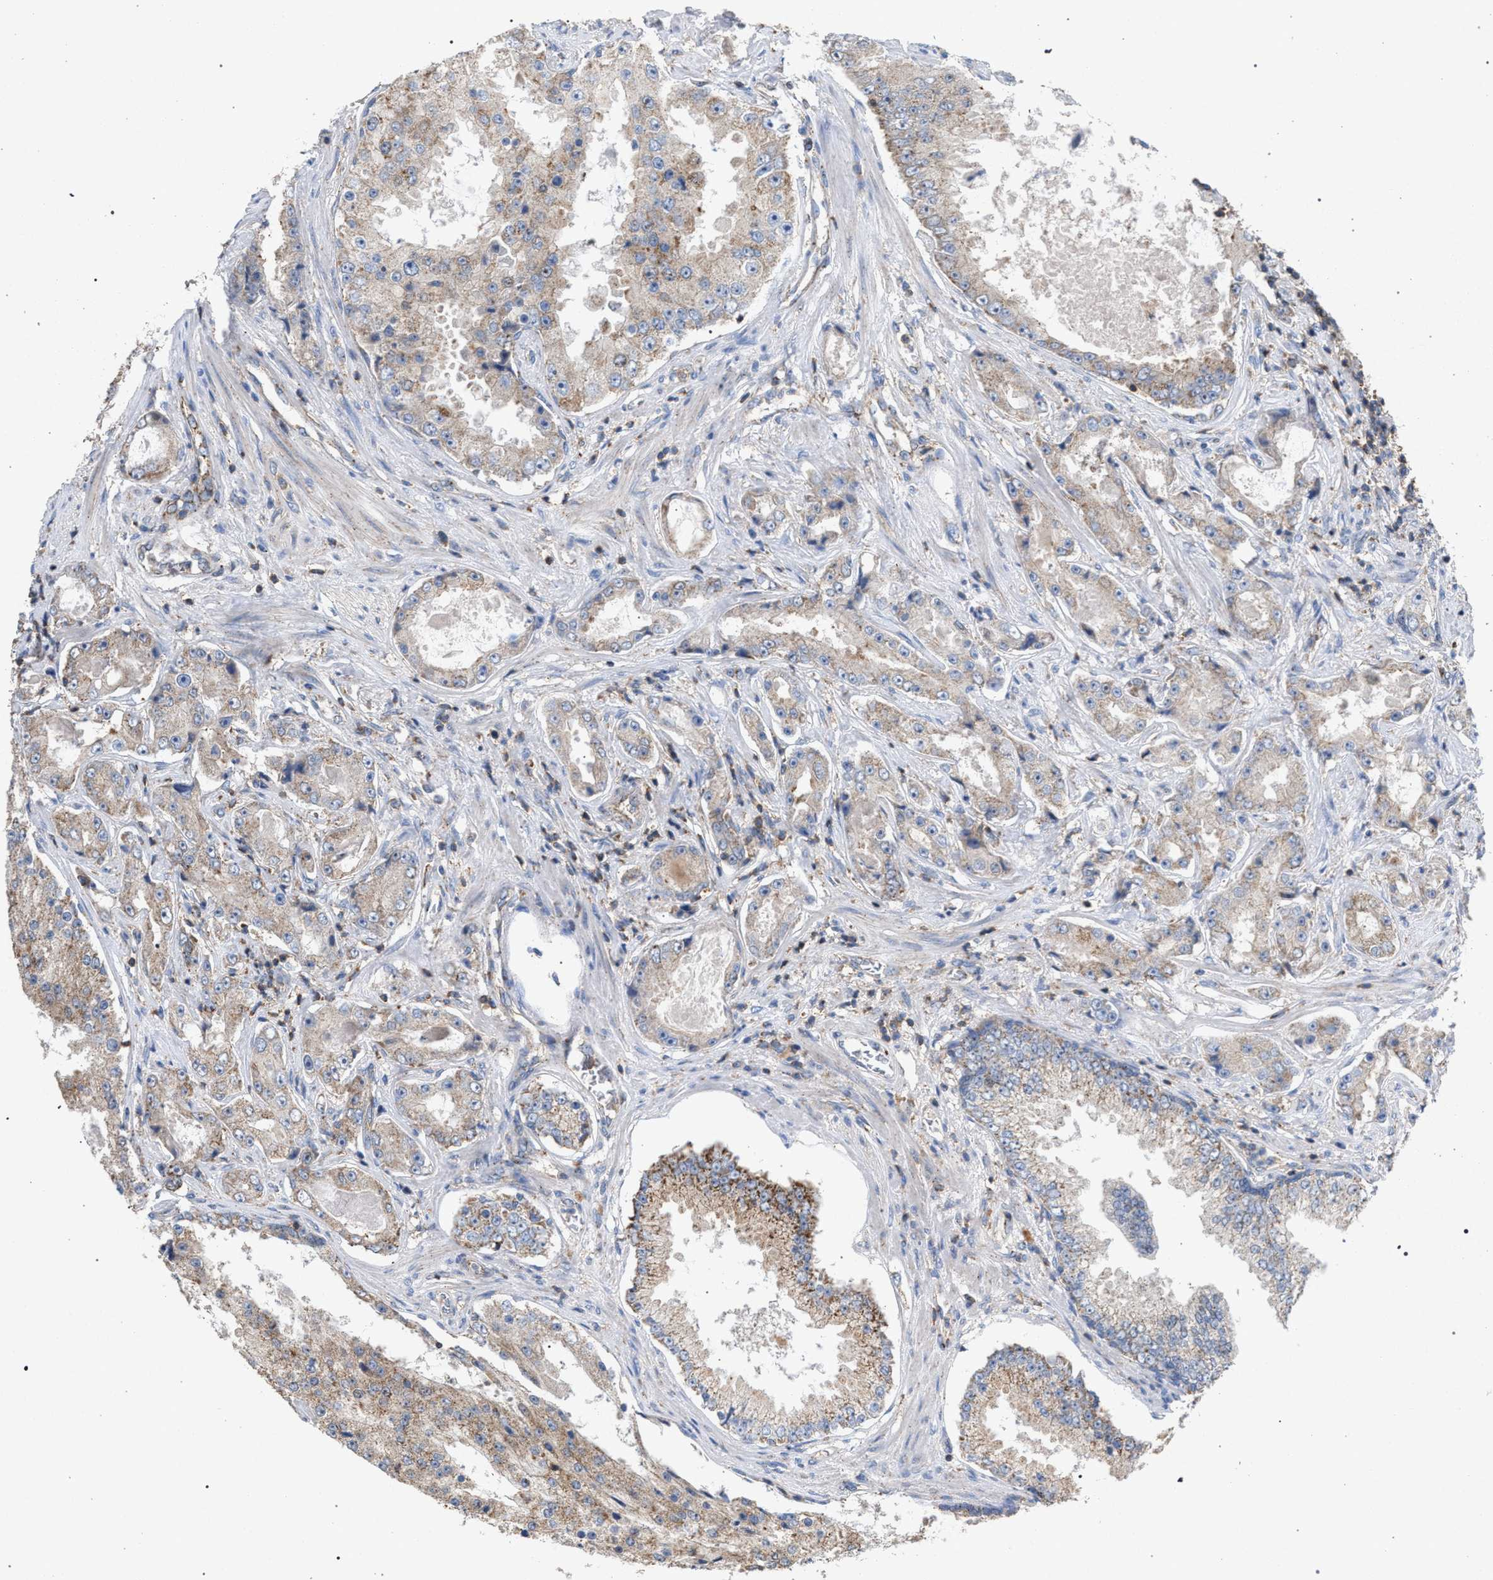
{"staining": {"intensity": "weak", "quantity": "25%-75%", "location": "cytoplasmic/membranous"}, "tissue": "prostate cancer", "cell_type": "Tumor cells", "image_type": "cancer", "snomed": [{"axis": "morphology", "description": "Adenocarcinoma, High grade"}, {"axis": "topography", "description": "Prostate"}], "caption": "A low amount of weak cytoplasmic/membranous staining is present in about 25%-75% of tumor cells in prostate adenocarcinoma (high-grade) tissue.", "gene": "VPS13A", "patient": {"sex": "male", "age": 73}}